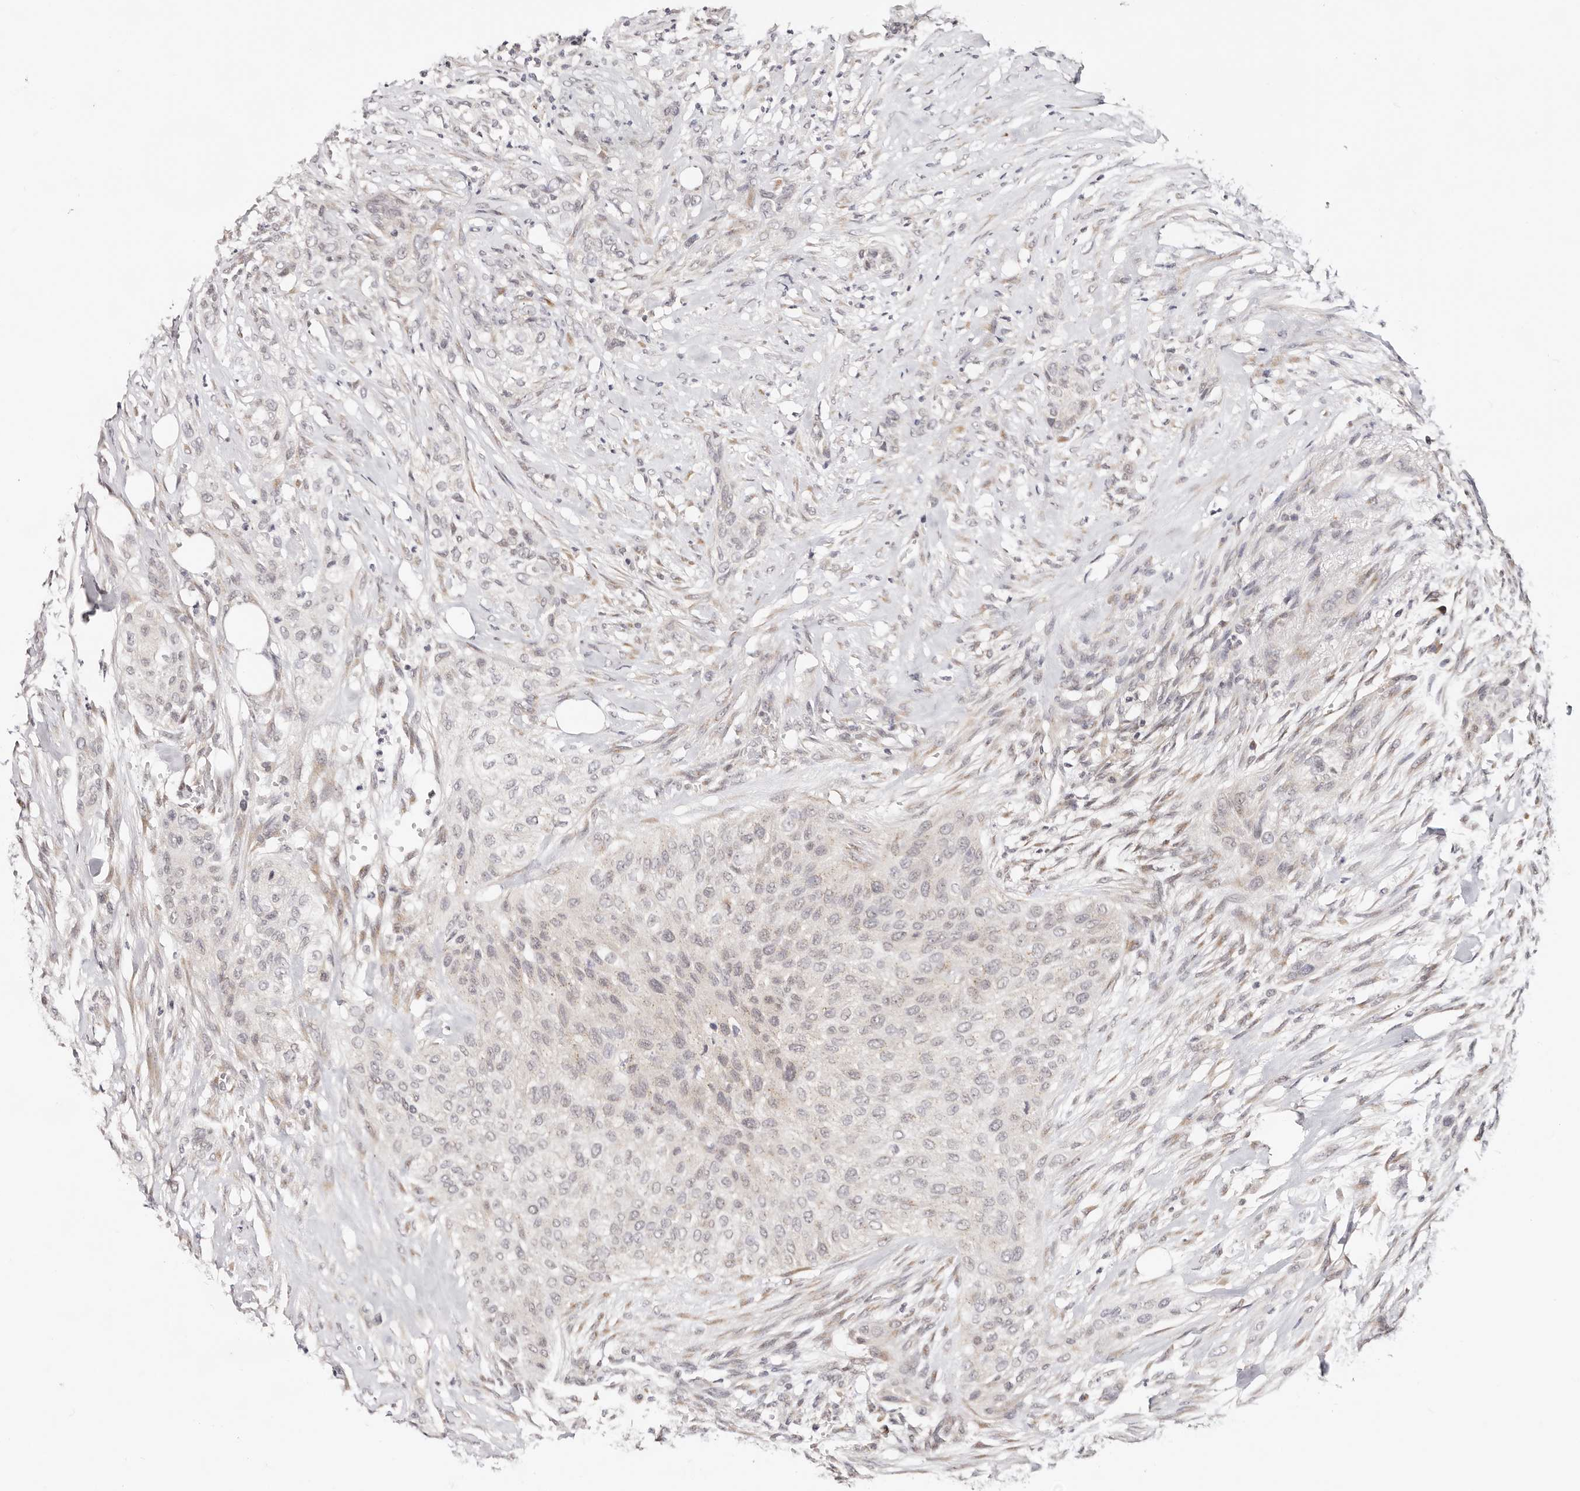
{"staining": {"intensity": "negative", "quantity": "none", "location": "none"}, "tissue": "urothelial cancer", "cell_type": "Tumor cells", "image_type": "cancer", "snomed": [{"axis": "morphology", "description": "Urothelial carcinoma, High grade"}, {"axis": "topography", "description": "Urinary bladder"}], "caption": "High magnification brightfield microscopy of urothelial cancer stained with DAB (3,3'-diaminobenzidine) (brown) and counterstained with hematoxylin (blue): tumor cells show no significant expression.", "gene": "VIPAS39", "patient": {"sex": "male", "age": 35}}